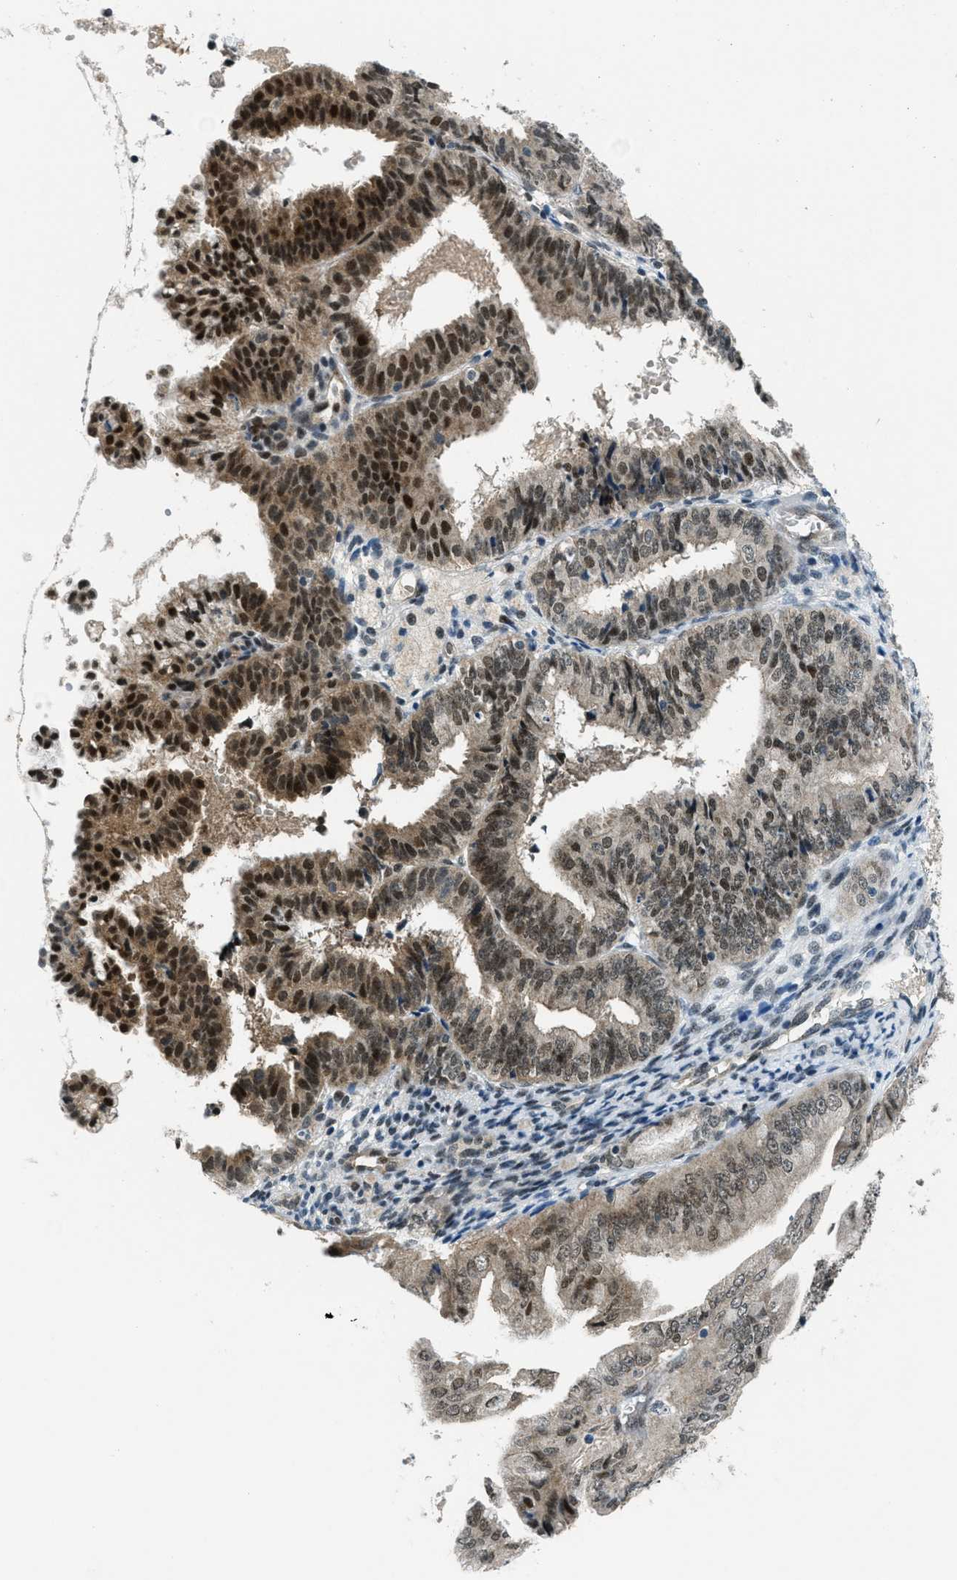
{"staining": {"intensity": "strong", "quantity": "25%-75%", "location": "nuclear"}, "tissue": "endometrial cancer", "cell_type": "Tumor cells", "image_type": "cancer", "snomed": [{"axis": "morphology", "description": "Adenocarcinoma, NOS"}, {"axis": "topography", "description": "Endometrium"}], "caption": "A high amount of strong nuclear staining is present in about 25%-75% of tumor cells in adenocarcinoma (endometrial) tissue.", "gene": "KLF6", "patient": {"sex": "female", "age": 63}}